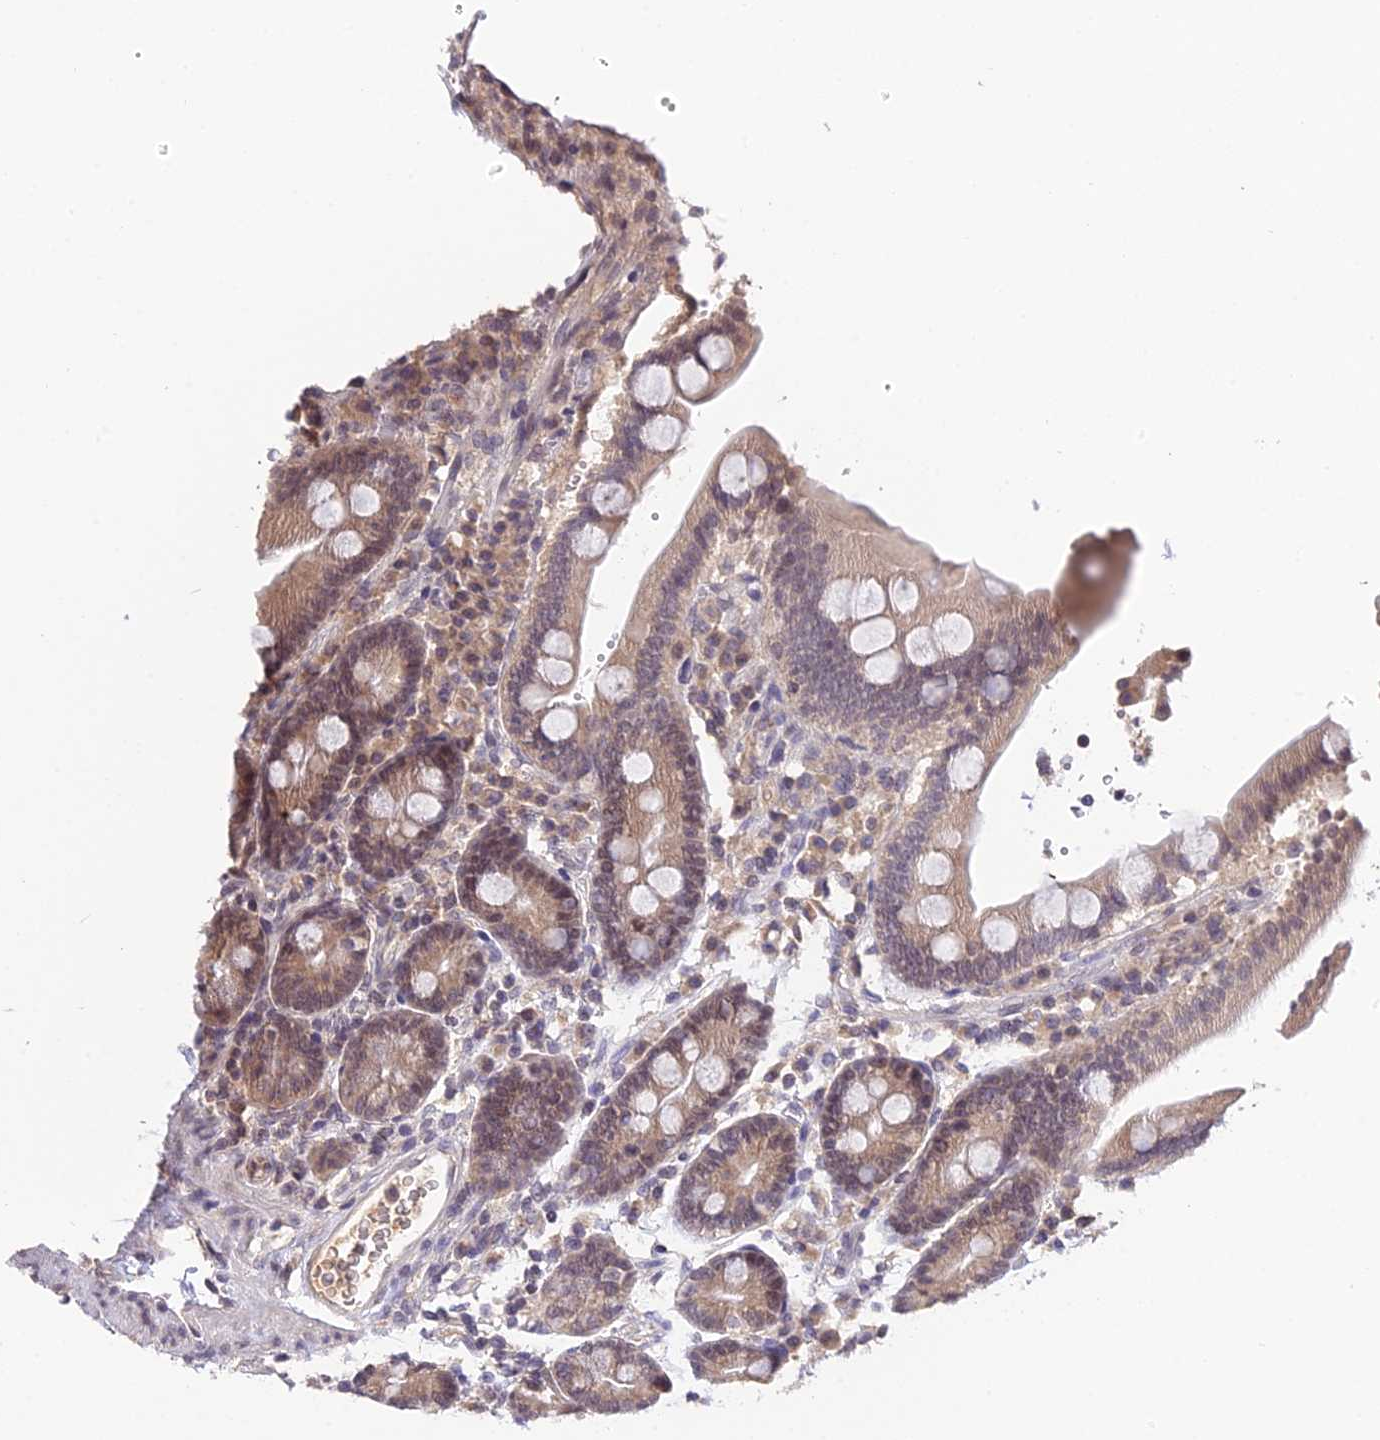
{"staining": {"intensity": "weak", "quantity": ">75%", "location": "cytoplasmic/membranous,nuclear"}, "tissue": "duodenum", "cell_type": "Glandular cells", "image_type": "normal", "snomed": [{"axis": "morphology", "description": "Normal tissue, NOS"}, {"axis": "topography", "description": "Small intestine, NOS"}], "caption": "Protein staining of unremarkable duodenum shows weak cytoplasmic/membranous,nuclear positivity in about >75% of glandular cells. (DAB (3,3'-diaminobenzidine) = brown stain, brightfield microscopy at high magnification).", "gene": "TEKT1", "patient": {"sex": "female", "age": 71}}